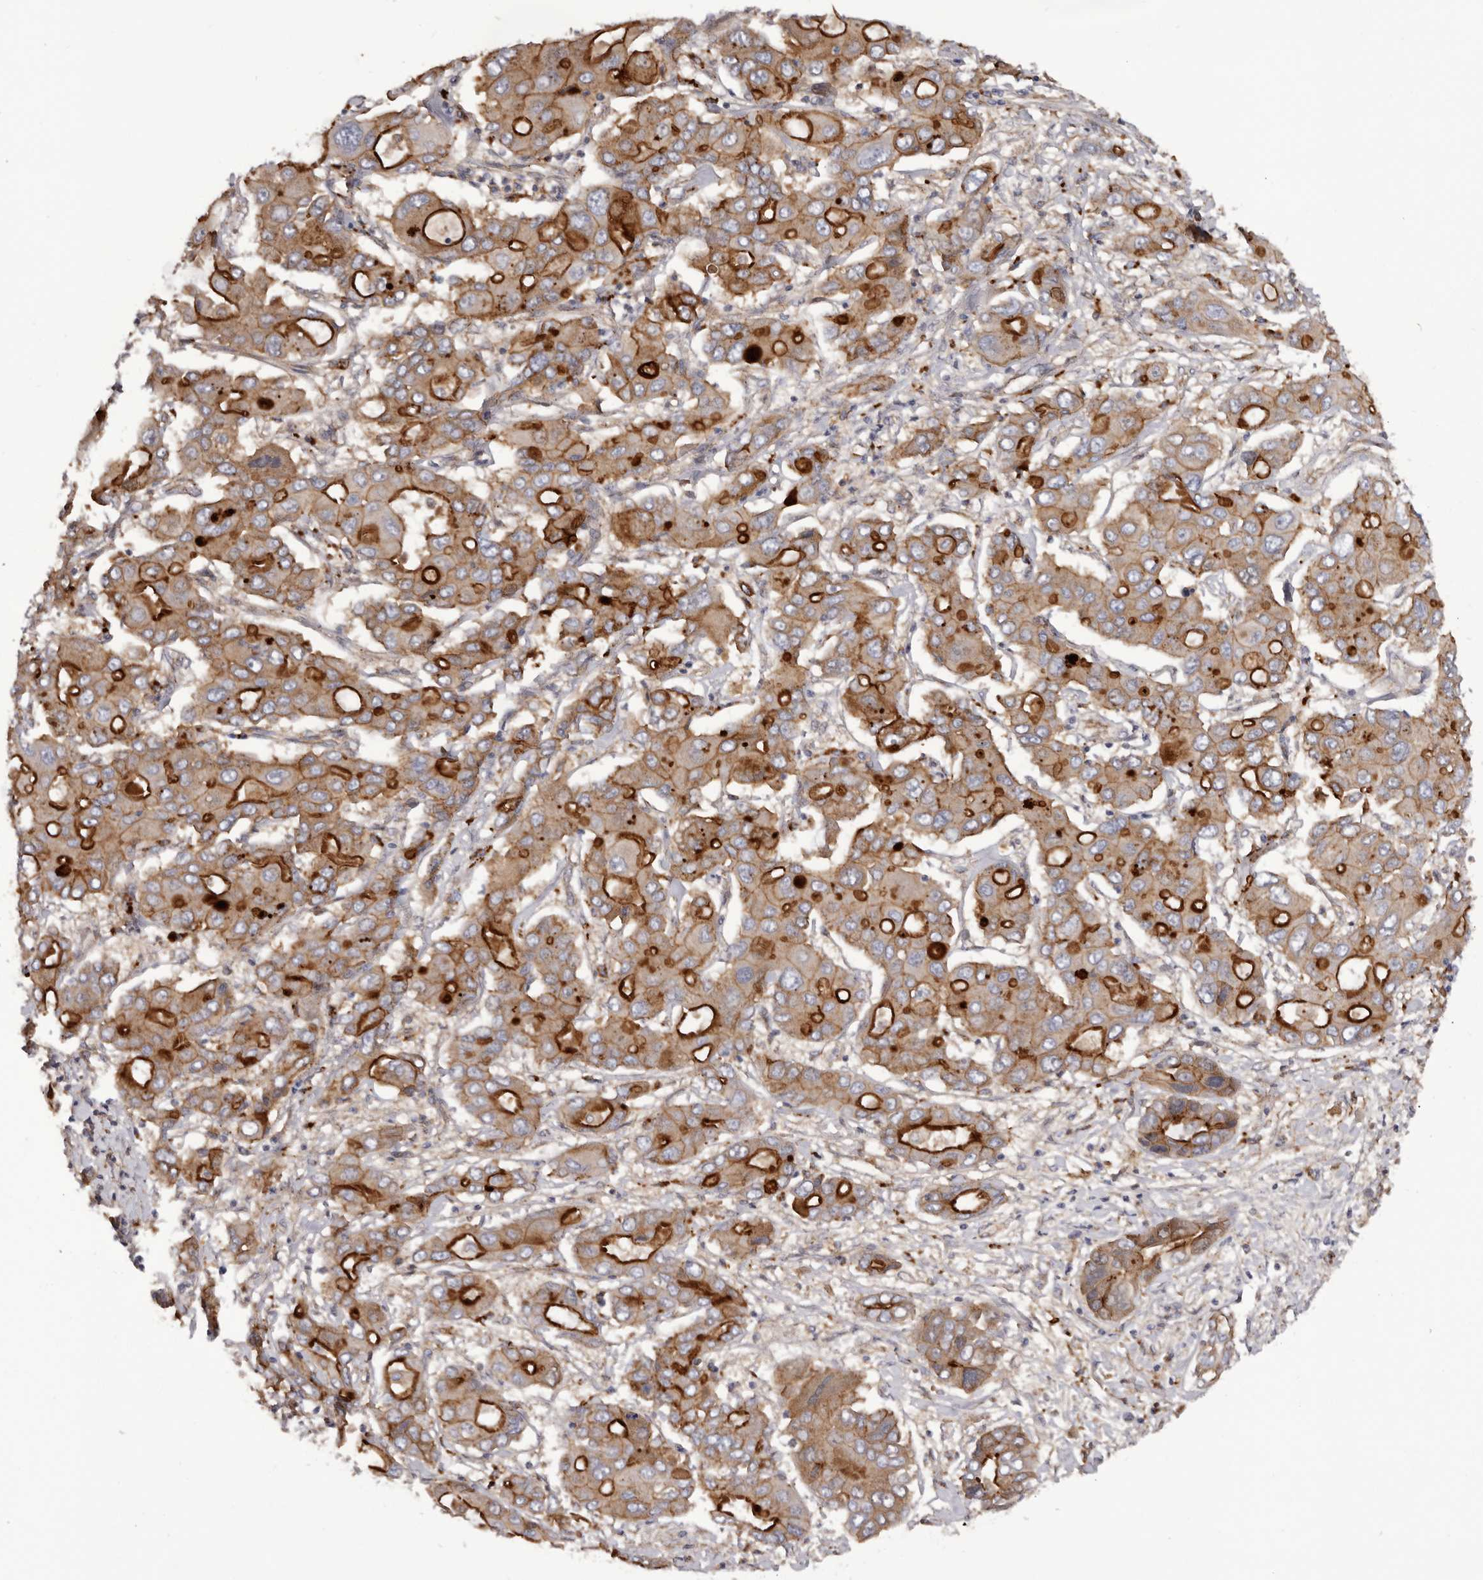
{"staining": {"intensity": "strong", "quantity": "25%-75%", "location": "cytoplasmic/membranous"}, "tissue": "liver cancer", "cell_type": "Tumor cells", "image_type": "cancer", "snomed": [{"axis": "morphology", "description": "Cholangiocarcinoma"}, {"axis": "topography", "description": "Liver"}], "caption": "DAB (3,3'-diaminobenzidine) immunohistochemical staining of human liver cancer displays strong cytoplasmic/membranous protein positivity in approximately 25%-75% of tumor cells.", "gene": "INKA2", "patient": {"sex": "male", "age": 67}}